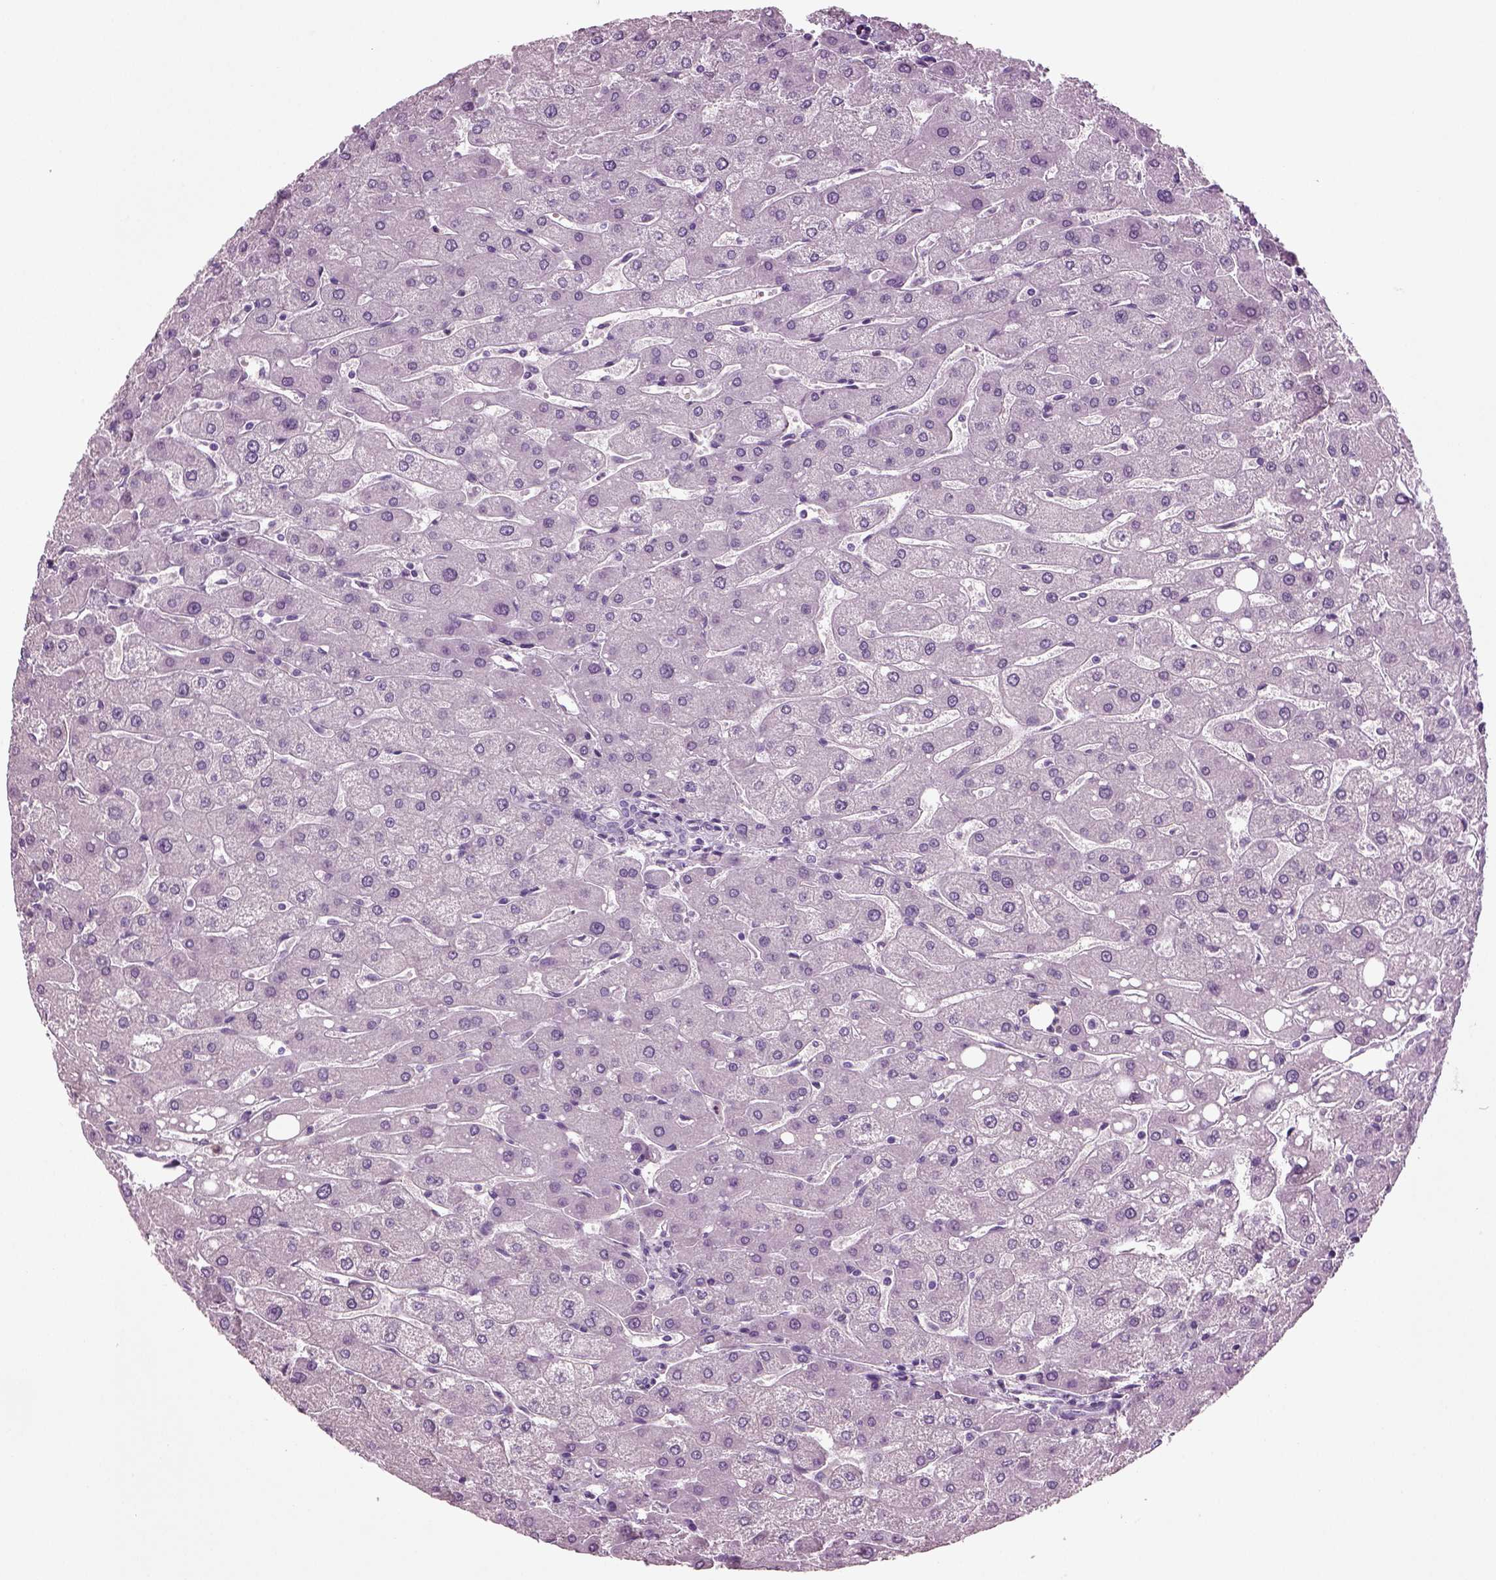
{"staining": {"intensity": "negative", "quantity": "none", "location": "none"}, "tissue": "liver", "cell_type": "Cholangiocytes", "image_type": "normal", "snomed": [{"axis": "morphology", "description": "Normal tissue, NOS"}, {"axis": "topography", "description": "Liver"}], "caption": "IHC histopathology image of unremarkable liver: human liver stained with DAB reveals no significant protein staining in cholangiocytes.", "gene": "CRABP1", "patient": {"sex": "male", "age": 67}}